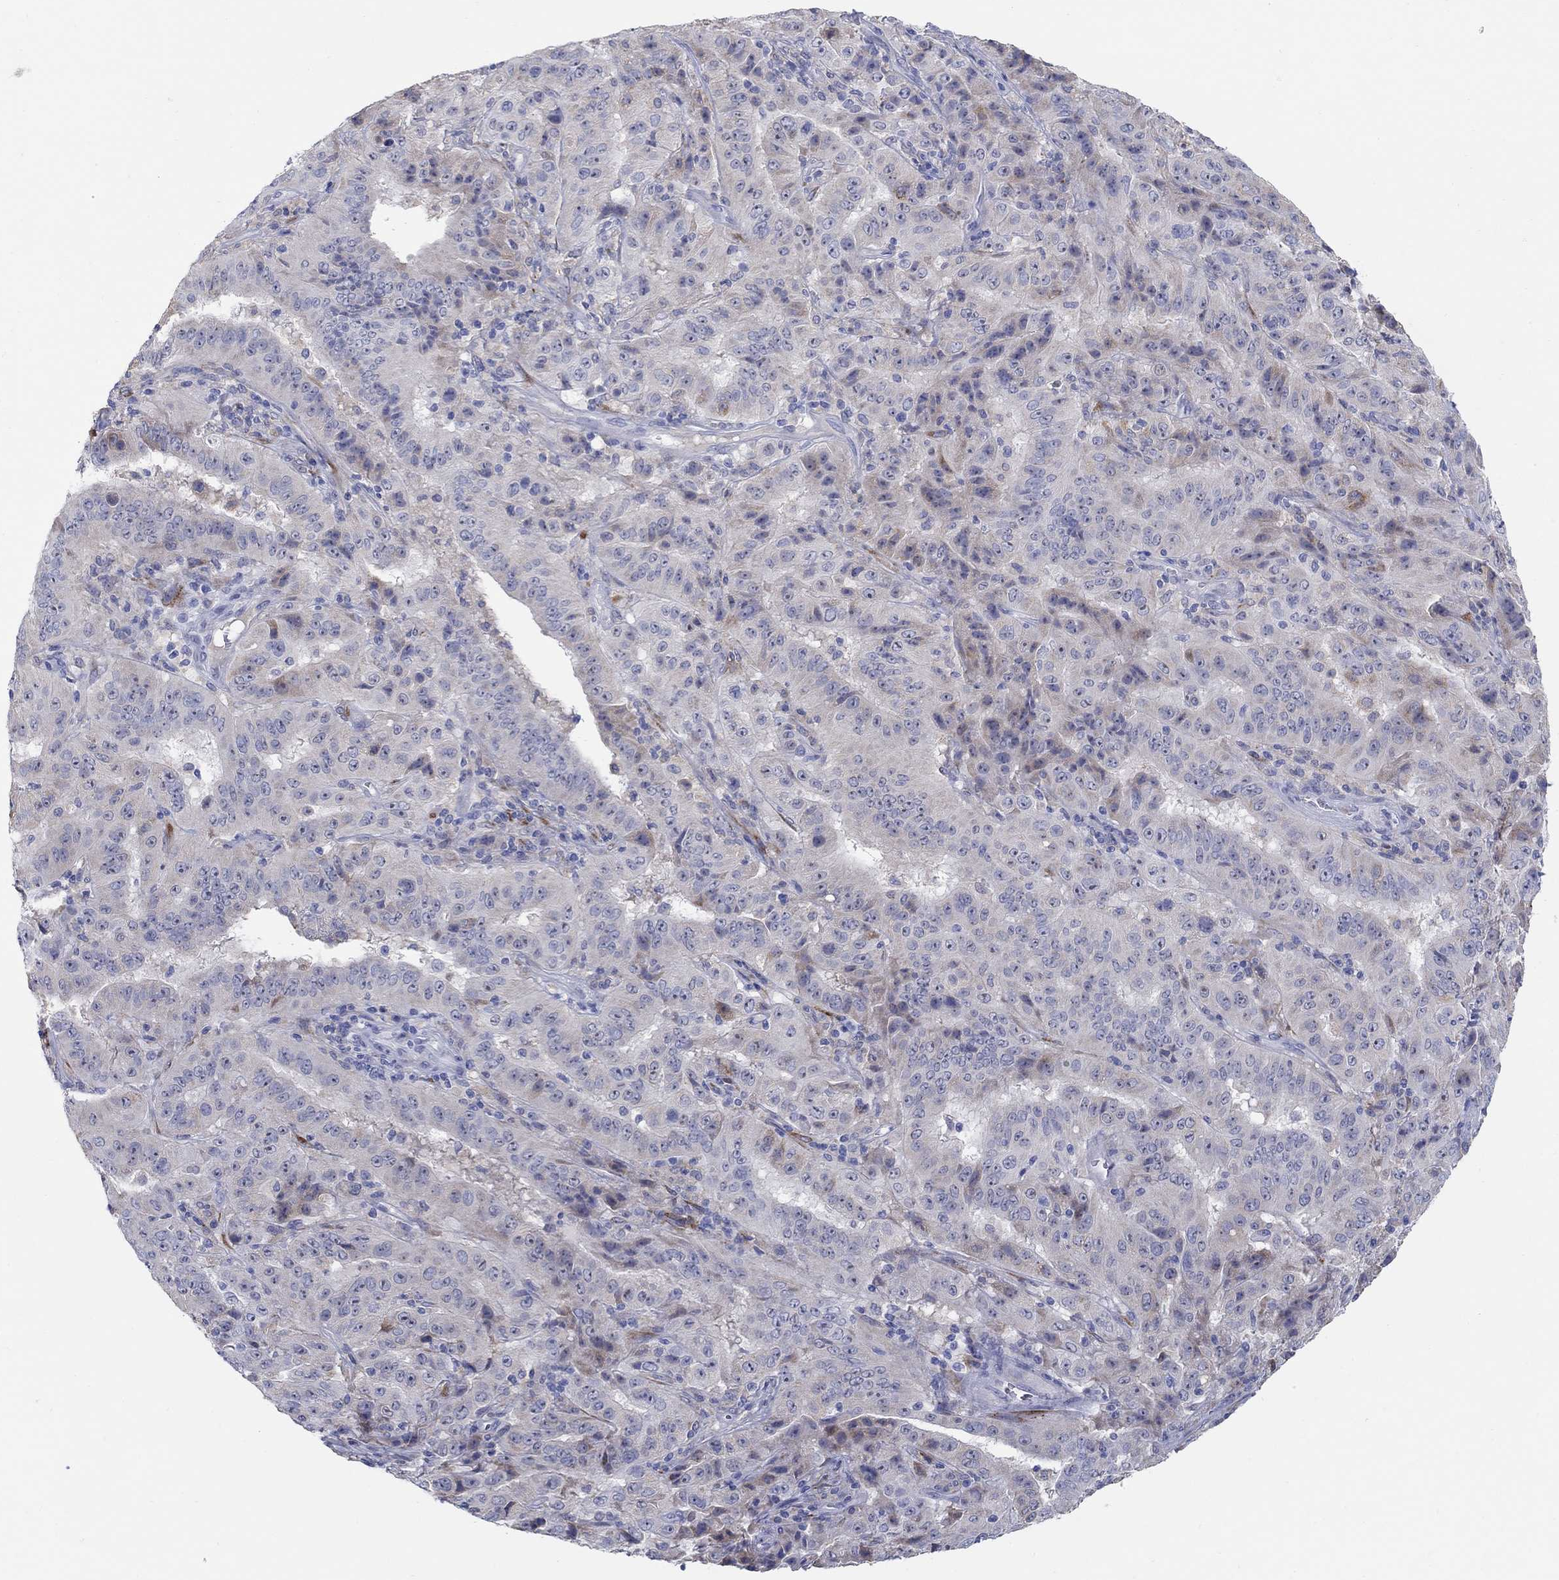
{"staining": {"intensity": "negative", "quantity": "none", "location": "none"}, "tissue": "pancreatic cancer", "cell_type": "Tumor cells", "image_type": "cancer", "snomed": [{"axis": "morphology", "description": "Adenocarcinoma, NOS"}, {"axis": "topography", "description": "Pancreas"}], "caption": "Immunohistochemistry histopathology image of neoplastic tissue: pancreatic adenocarcinoma stained with DAB (3,3'-diaminobenzidine) demonstrates no significant protein expression in tumor cells.", "gene": "REEP2", "patient": {"sex": "male", "age": 63}}